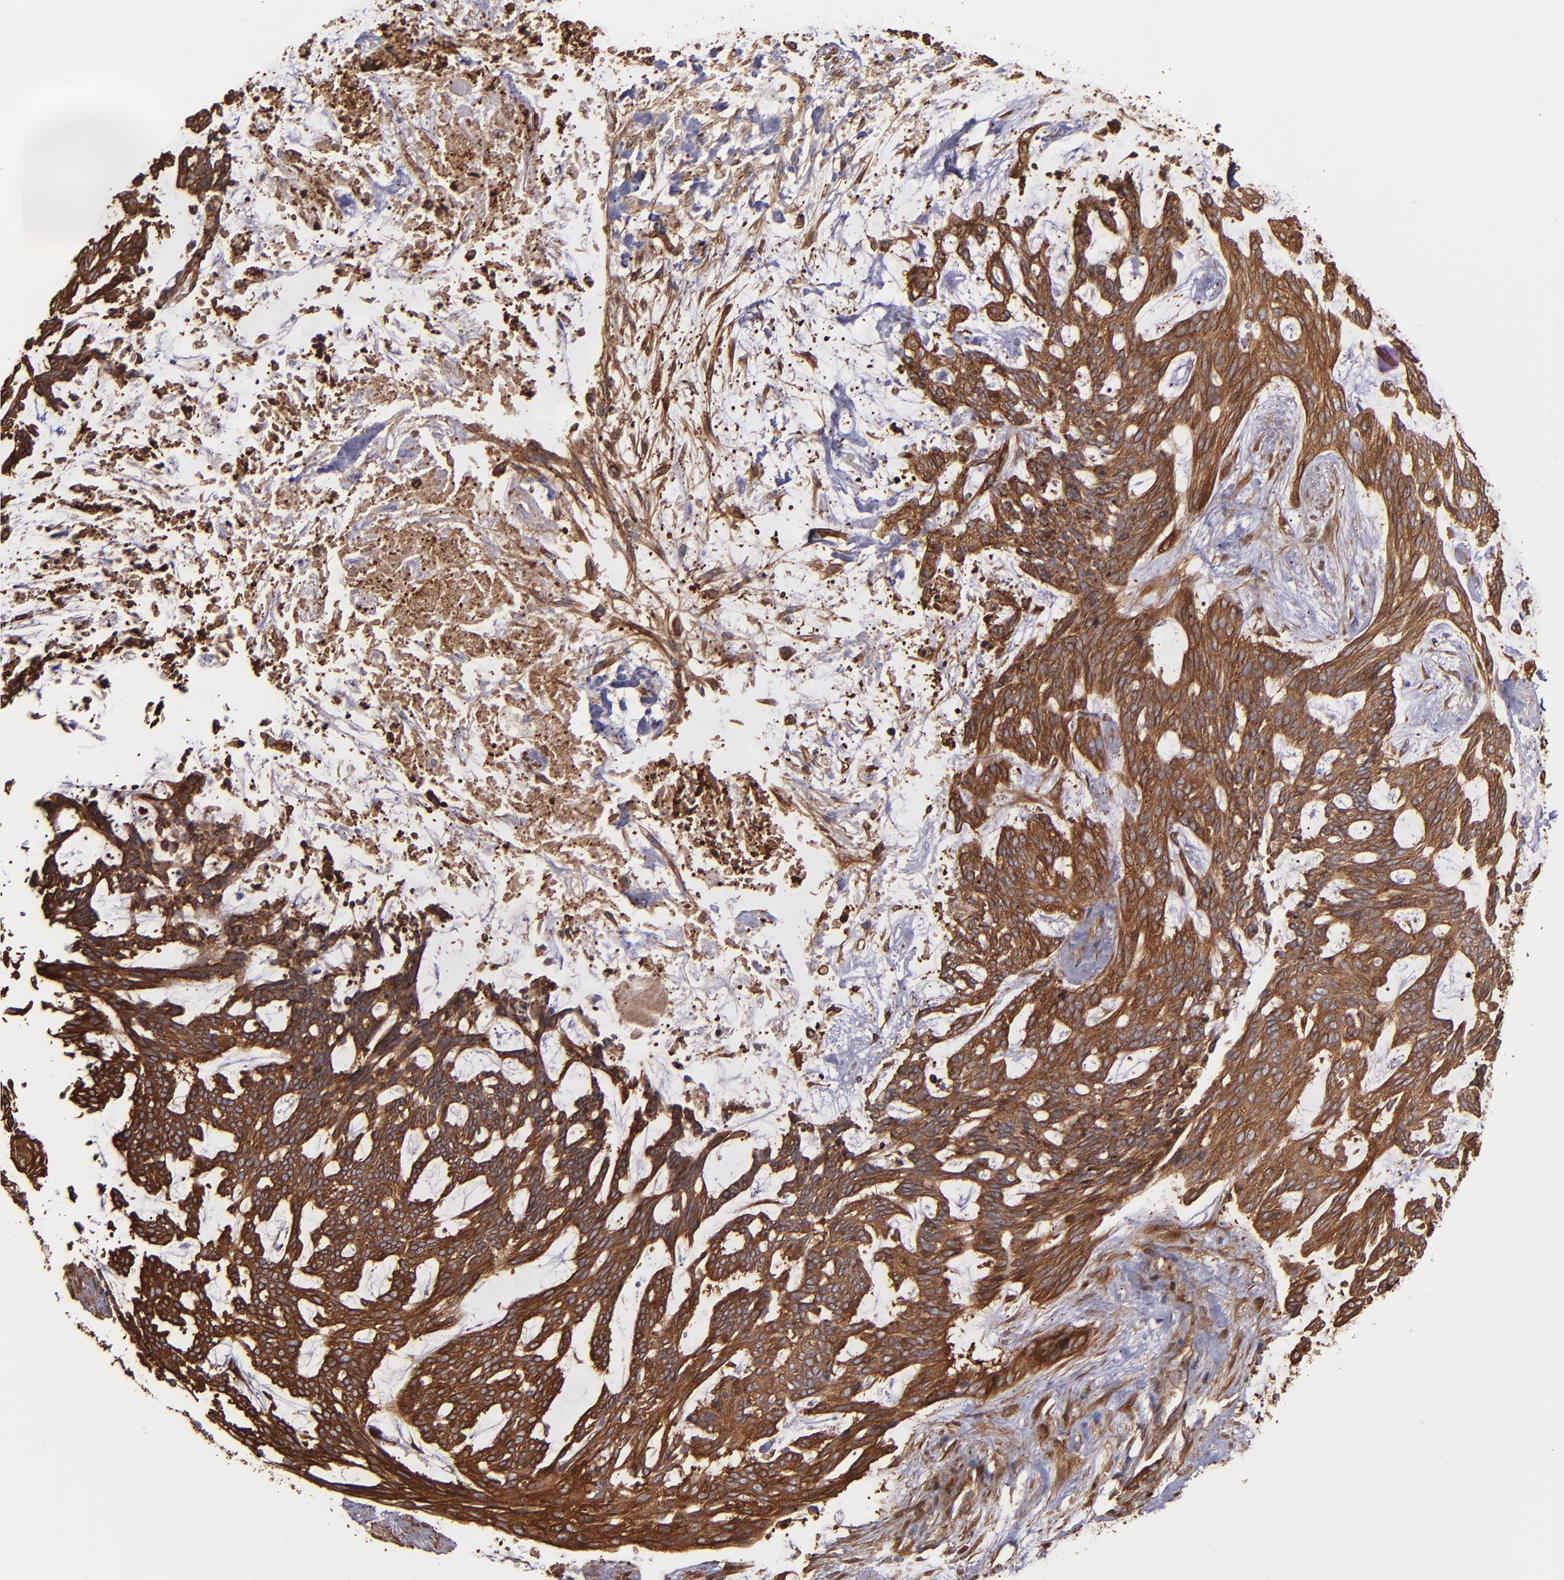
{"staining": {"intensity": "moderate", "quantity": ">75%", "location": "cytoplasmic/membranous"}, "tissue": "skin cancer", "cell_type": "Tumor cells", "image_type": "cancer", "snomed": [{"axis": "morphology", "description": "Normal tissue, NOS"}, {"axis": "morphology", "description": "Basal cell carcinoma"}, {"axis": "topography", "description": "Skin"}], "caption": "Moderate cytoplasmic/membranous expression is appreciated in about >75% of tumor cells in skin basal cell carcinoma.", "gene": "VCL", "patient": {"sex": "female", "age": 71}}